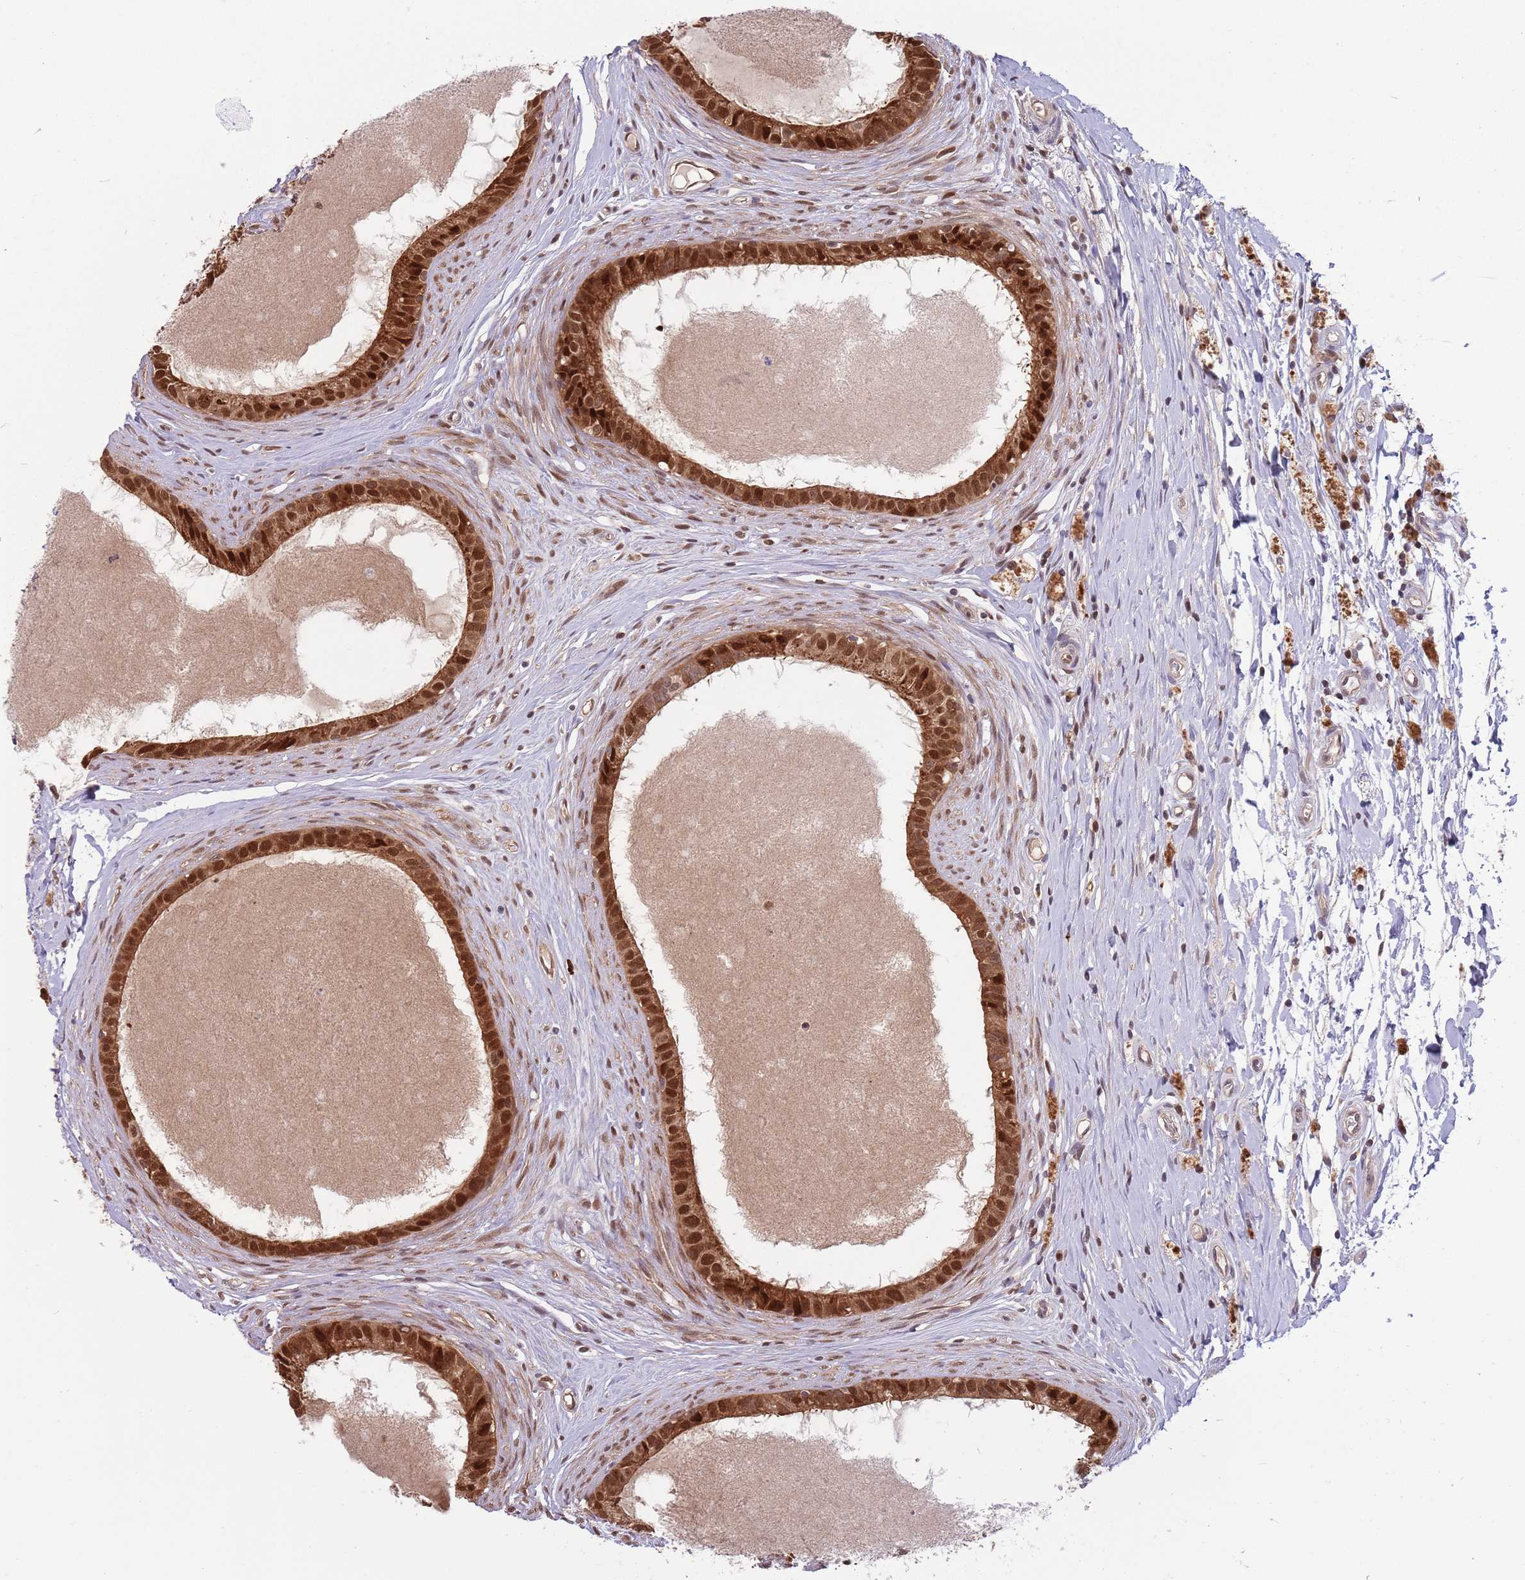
{"staining": {"intensity": "strong", "quantity": ">75%", "location": "cytoplasmic/membranous,nuclear"}, "tissue": "epididymis", "cell_type": "Glandular cells", "image_type": "normal", "snomed": [{"axis": "morphology", "description": "Normal tissue, NOS"}, {"axis": "topography", "description": "Epididymis"}], "caption": "Unremarkable epididymis displays strong cytoplasmic/membranous,nuclear positivity in about >75% of glandular cells, visualized by immunohistochemistry.", "gene": "SALL1", "patient": {"sex": "male", "age": 80}}